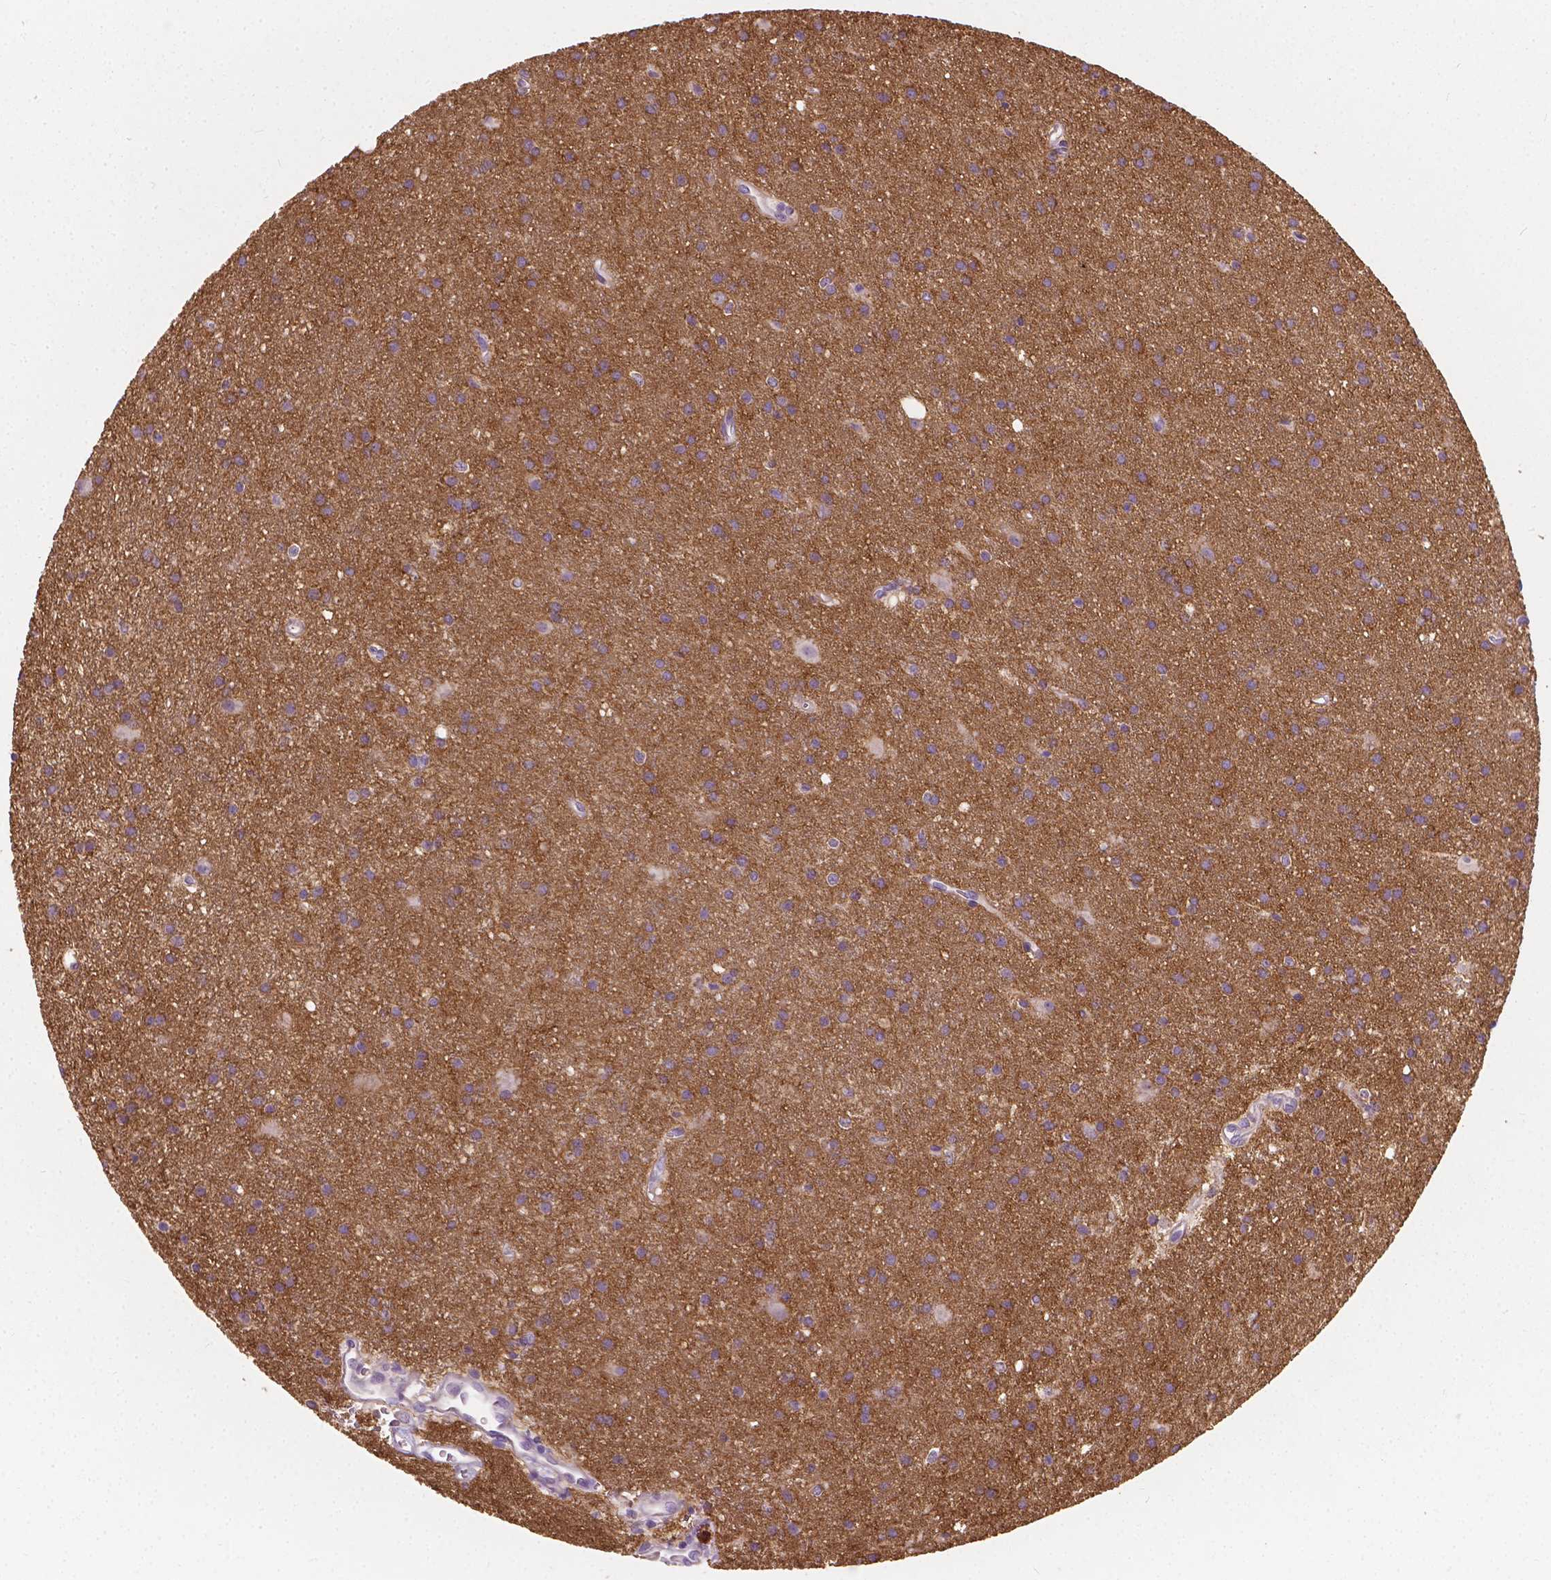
{"staining": {"intensity": "moderate", "quantity": "<25%", "location": "cytoplasmic/membranous"}, "tissue": "glioma", "cell_type": "Tumor cells", "image_type": "cancer", "snomed": [{"axis": "morphology", "description": "Glioma, malignant, Low grade"}, {"axis": "topography", "description": "Brain"}], "caption": "Immunohistochemical staining of human glioma displays low levels of moderate cytoplasmic/membranous positivity in about <25% of tumor cells.", "gene": "GNAO1", "patient": {"sex": "male", "age": 58}}